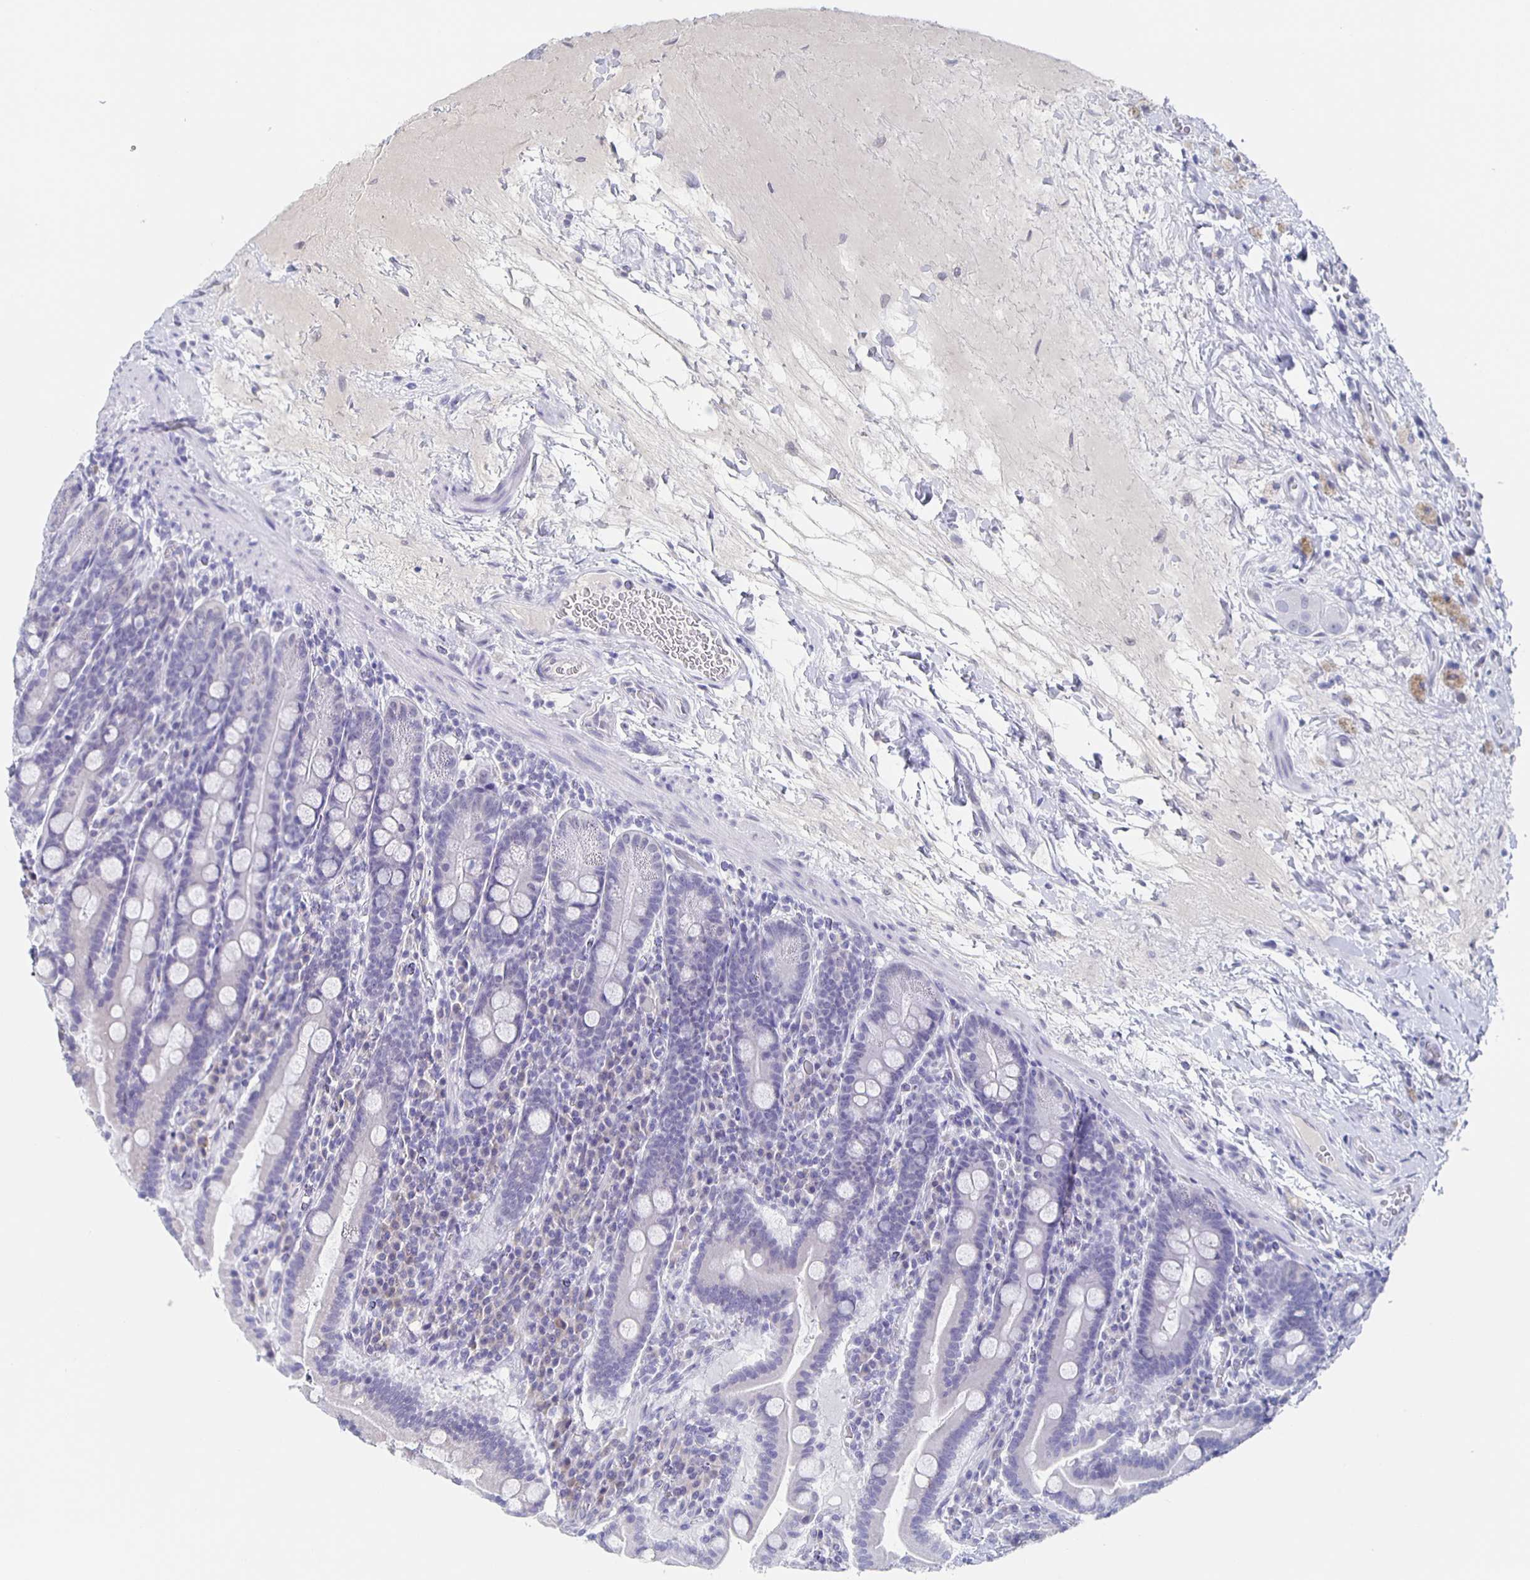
{"staining": {"intensity": "negative", "quantity": "none", "location": "none"}, "tissue": "small intestine", "cell_type": "Glandular cells", "image_type": "normal", "snomed": [{"axis": "morphology", "description": "Normal tissue, NOS"}, {"axis": "topography", "description": "Small intestine"}], "caption": "Immunohistochemistry histopathology image of normal small intestine: human small intestine stained with DAB displays no significant protein expression in glandular cells.", "gene": "CCDC17", "patient": {"sex": "male", "age": 26}}